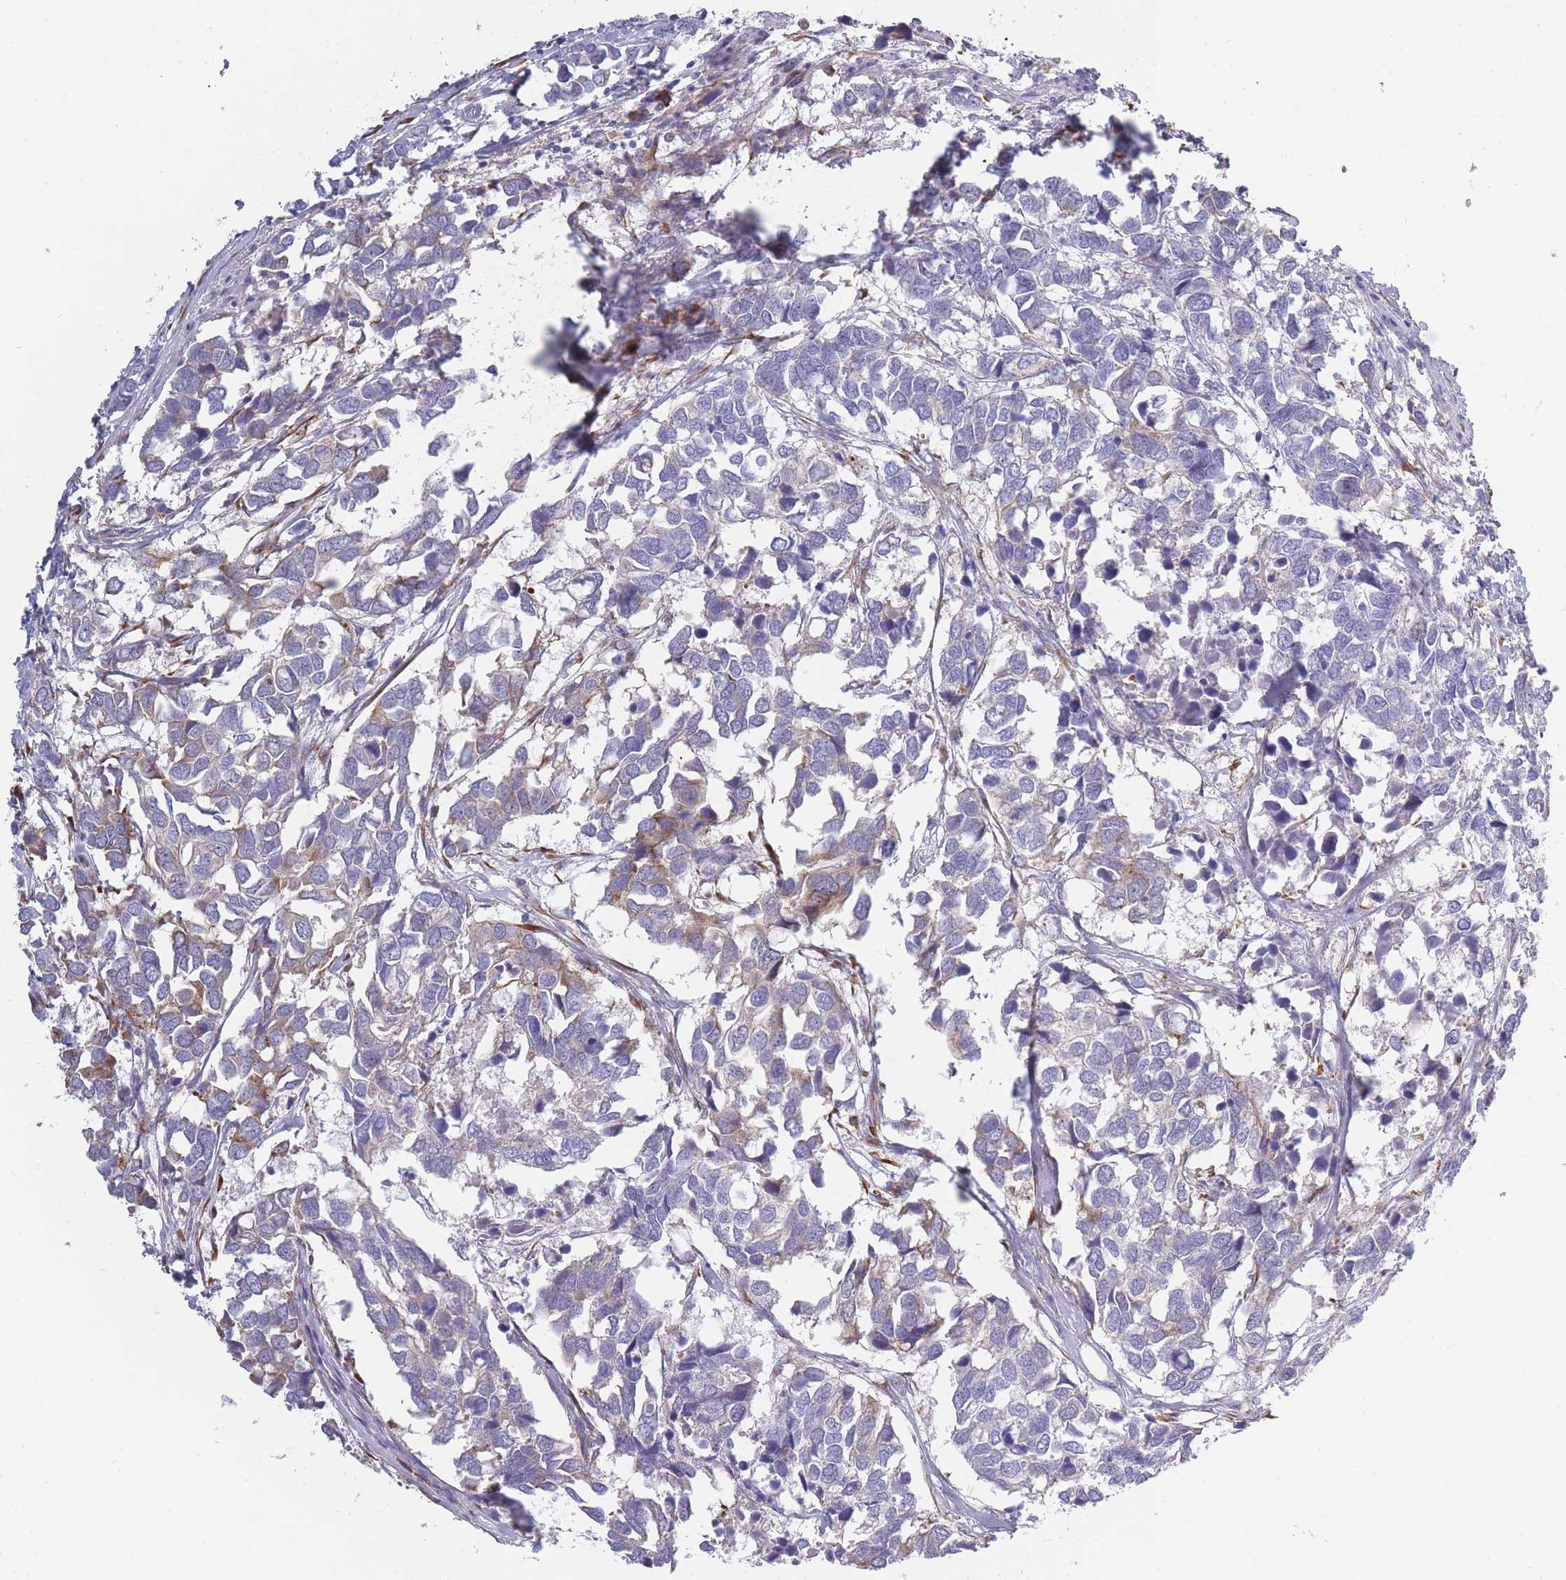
{"staining": {"intensity": "moderate", "quantity": "<25%", "location": "cytoplasmic/membranous"}, "tissue": "breast cancer", "cell_type": "Tumor cells", "image_type": "cancer", "snomed": [{"axis": "morphology", "description": "Duct carcinoma"}, {"axis": "topography", "description": "Breast"}], "caption": "Protein expression analysis of breast invasive ductal carcinoma demonstrates moderate cytoplasmic/membranous positivity in approximately <25% of tumor cells.", "gene": "NDUFAF6", "patient": {"sex": "female", "age": 83}}